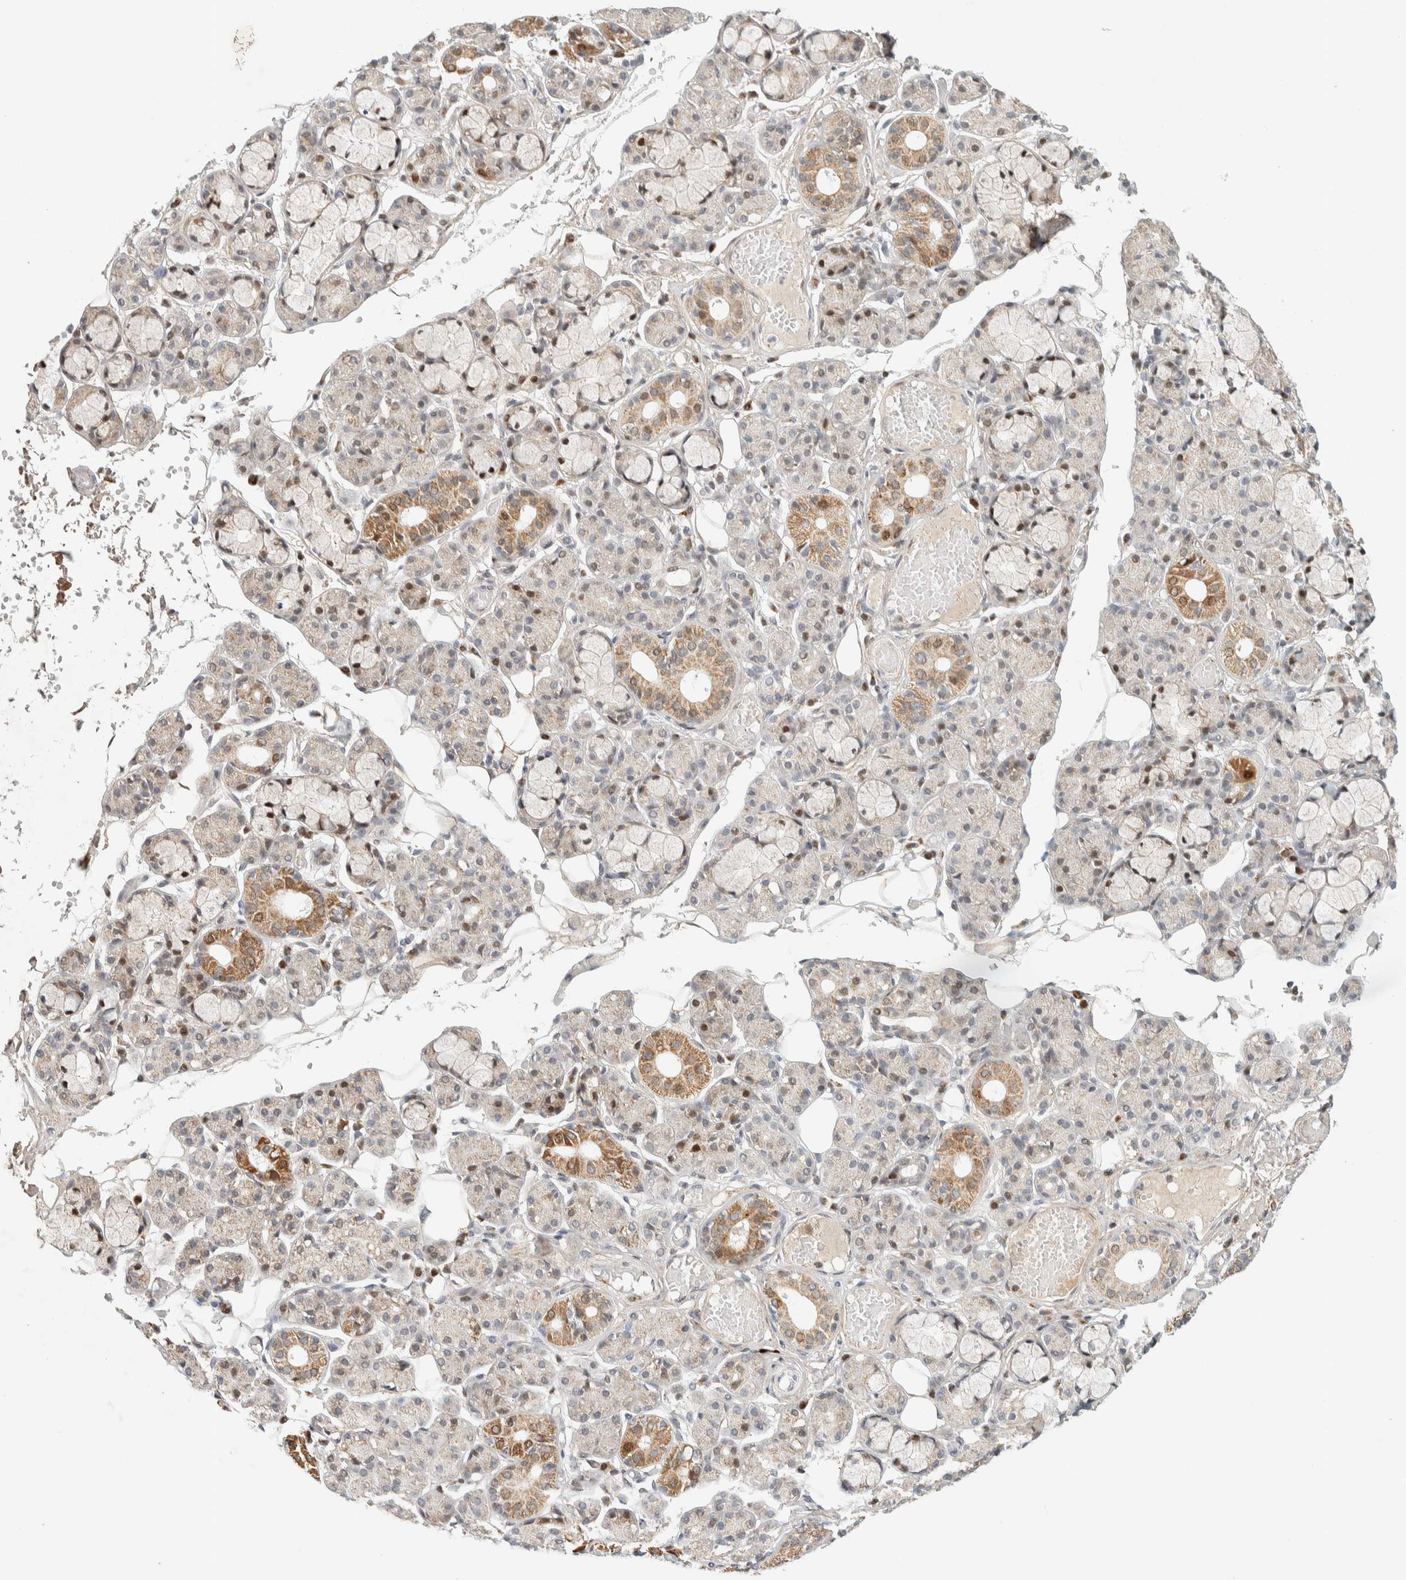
{"staining": {"intensity": "moderate", "quantity": "25%-75%", "location": "cytoplasmic/membranous,nuclear"}, "tissue": "salivary gland", "cell_type": "Glandular cells", "image_type": "normal", "snomed": [{"axis": "morphology", "description": "Normal tissue, NOS"}, {"axis": "topography", "description": "Salivary gland"}], "caption": "Immunohistochemical staining of unremarkable salivary gland shows moderate cytoplasmic/membranous,nuclear protein staining in approximately 25%-75% of glandular cells.", "gene": "TSPAN32", "patient": {"sex": "male", "age": 63}}